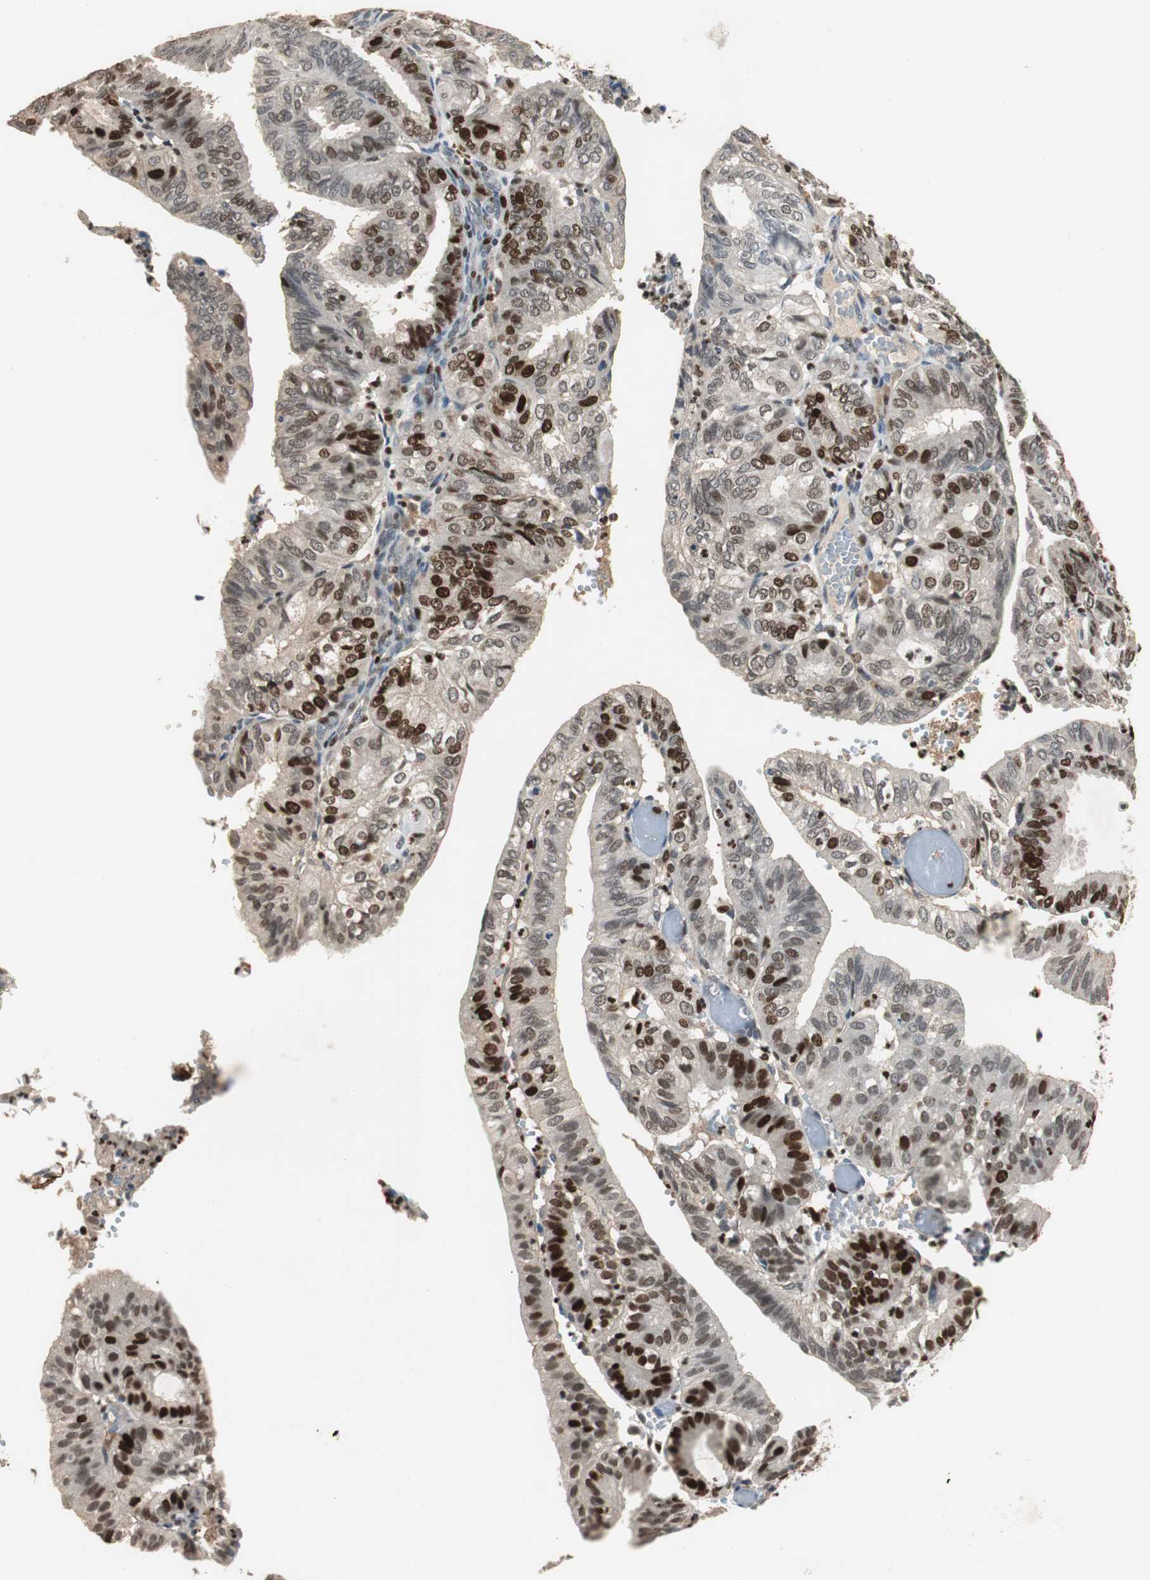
{"staining": {"intensity": "strong", "quantity": "25%-75%", "location": "nuclear"}, "tissue": "endometrial cancer", "cell_type": "Tumor cells", "image_type": "cancer", "snomed": [{"axis": "morphology", "description": "Adenocarcinoma, NOS"}, {"axis": "topography", "description": "Uterus"}], "caption": "IHC (DAB) staining of human endometrial cancer reveals strong nuclear protein expression in approximately 25%-75% of tumor cells.", "gene": "FEN1", "patient": {"sex": "female", "age": 60}}